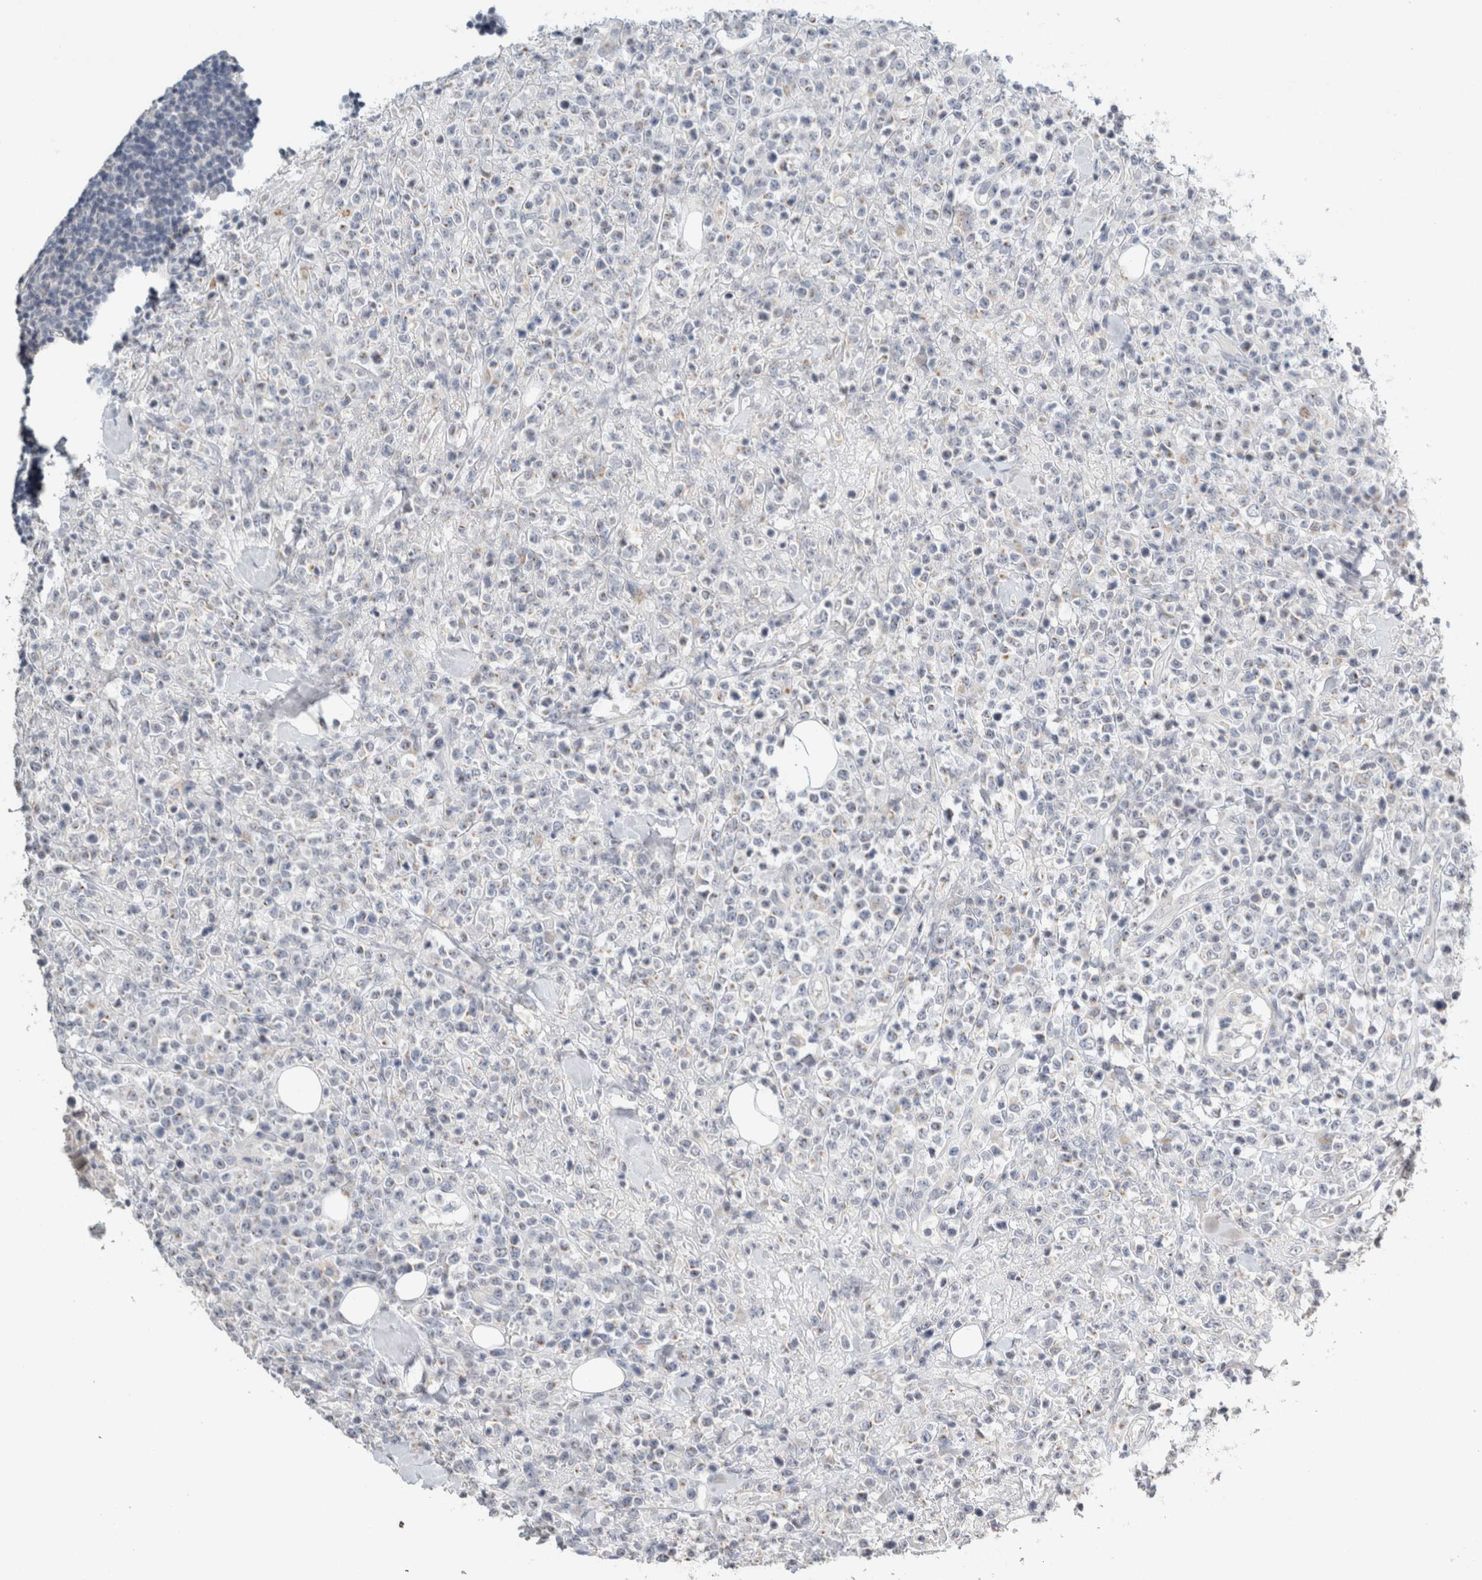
{"staining": {"intensity": "negative", "quantity": "none", "location": "none"}, "tissue": "lymphoma", "cell_type": "Tumor cells", "image_type": "cancer", "snomed": [{"axis": "morphology", "description": "Malignant lymphoma, non-Hodgkin's type, High grade"}, {"axis": "topography", "description": "Colon"}], "caption": "Tumor cells are negative for protein expression in human high-grade malignant lymphoma, non-Hodgkin's type.", "gene": "CRAT", "patient": {"sex": "female", "age": 53}}